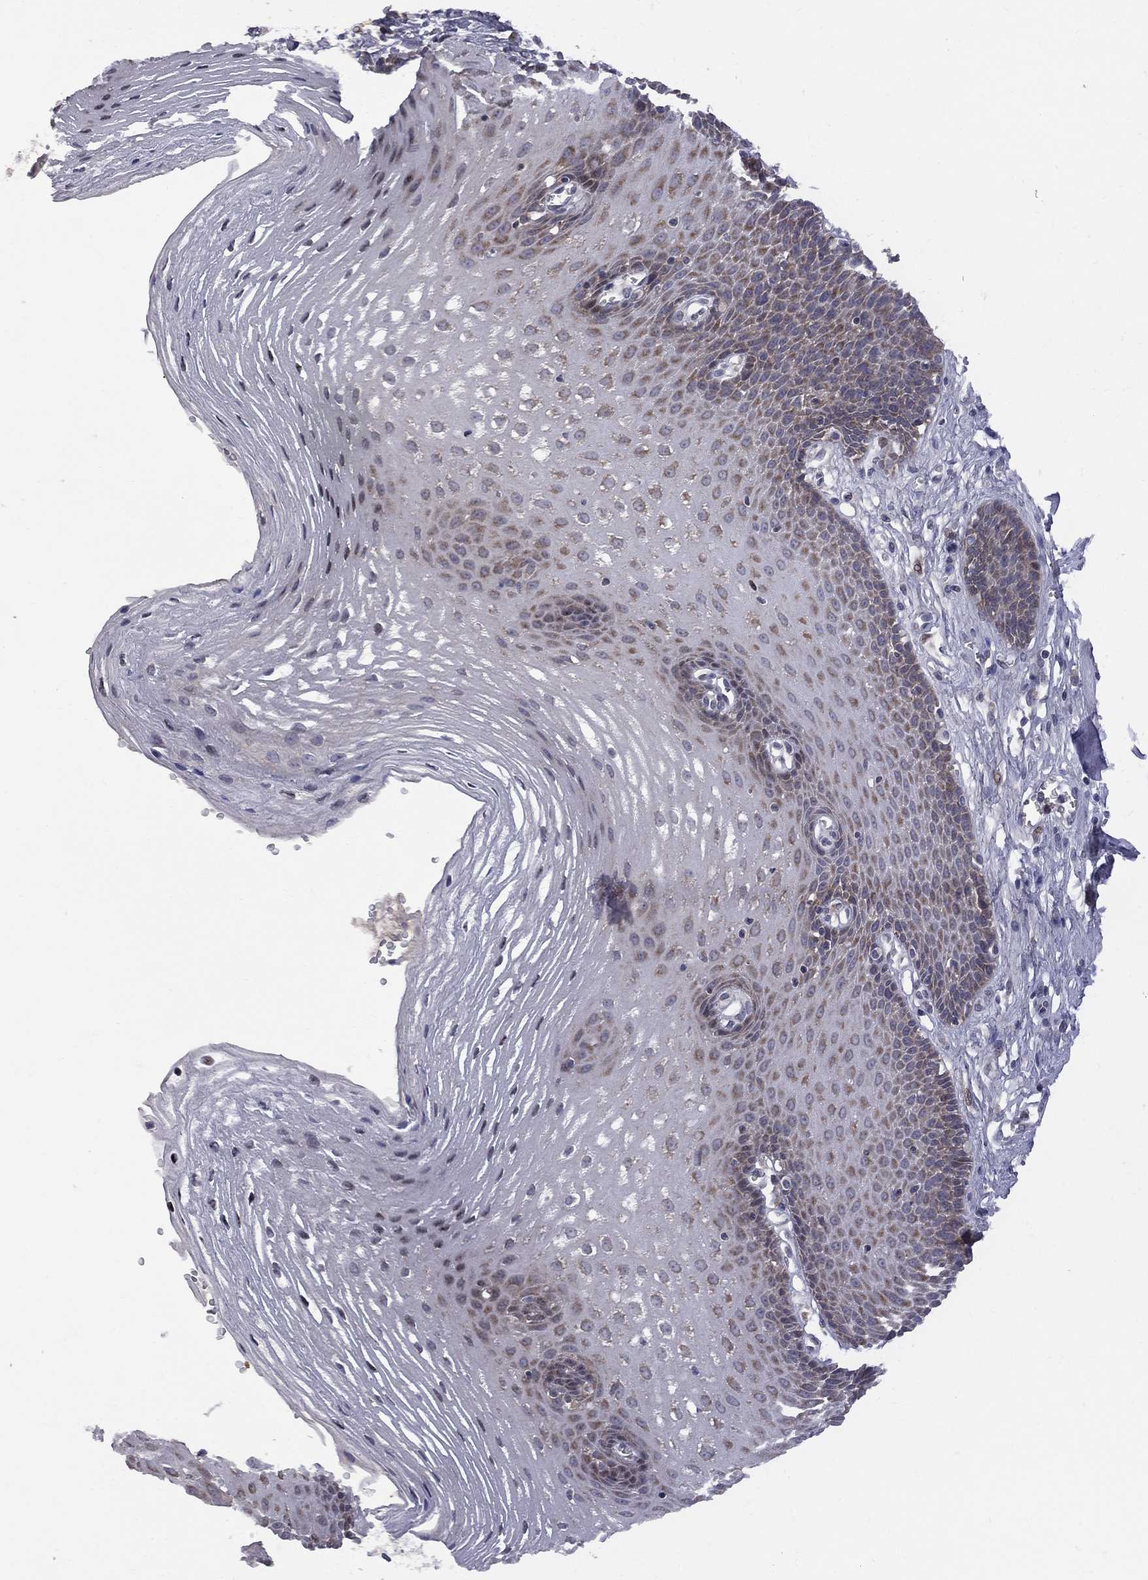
{"staining": {"intensity": "moderate", "quantity": "25%-75%", "location": "cytoplasmic/membranous"}, "tissue": "esophagus", "cell_type": "Squamous epithelial cells", "image_type": "normal", "snomed": [{"axis": "morphology", "description": "Normal tissue, NOS"}, {"axis": "topography", "description": "Esophagus"}], "caption": "A micrograph showing moderate cytoplasmic/membranous staining in approximately 25%-75% of squamous epithelial cells in unremarkable esophagus, as visualized by brown immunohistochemical staining.", "gene": "CNOT11", "patient": {"sex": "male", "age": 72}}